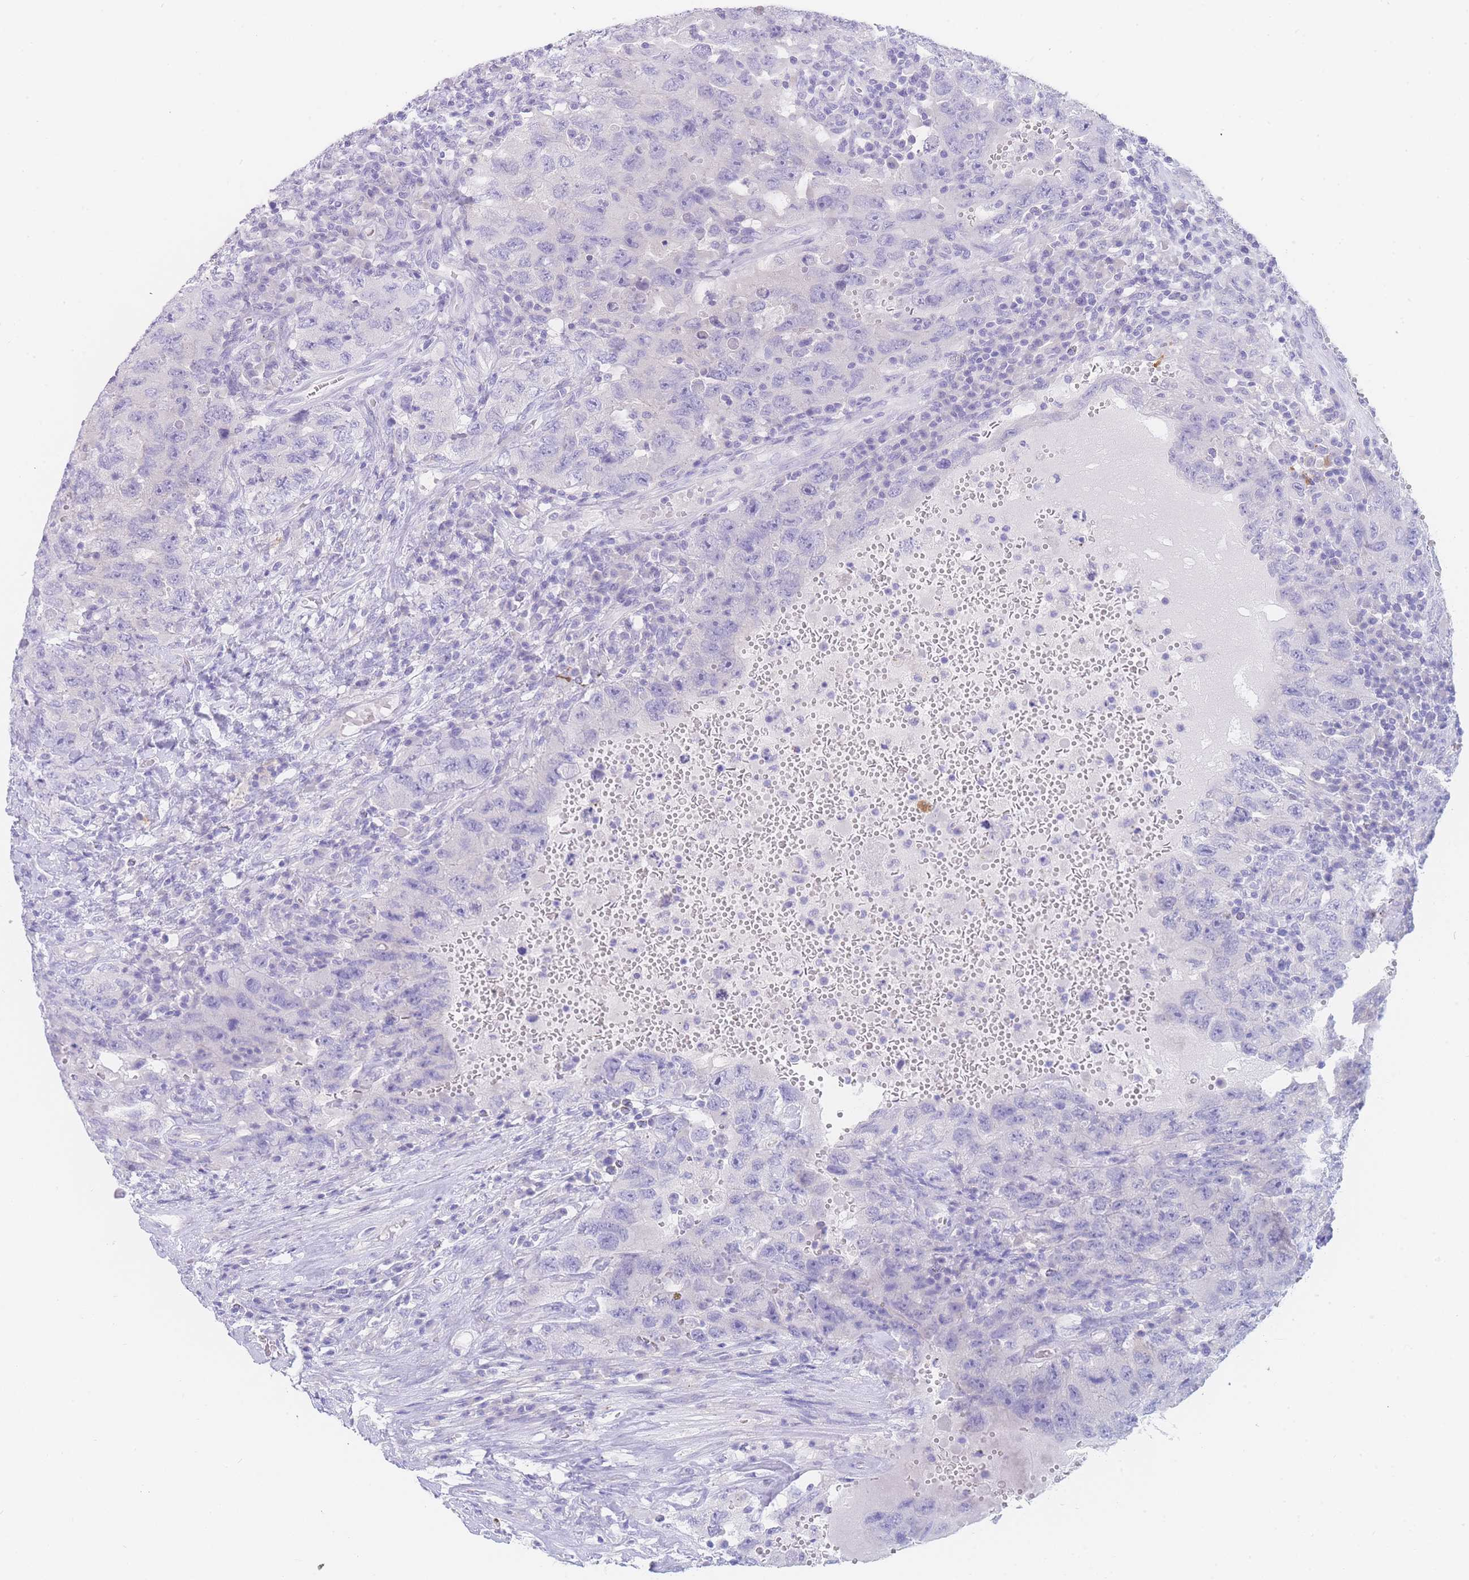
{"staining": {"intensity": "negative", "quantity": "none", "location": "none"}, "tissue": "testis cancer", "cell_type": "Tumor cells", "image_type": "cancer", "snomed": [{"axis": "morphology", "description": "Carcinoma, Embryonal, NOS"}, {"axis": "topography", "description": "Testis"}], "caption": "Embryonal carcinoma (testis) was stained to show a protein in brown. There is no significant staining in tumor cells. (DAB immunohistochemistry visualized using brightfield microscopy, high magnification).", "gene": "LZTFL1", "patient": {"sex": "male", "age": 26}}